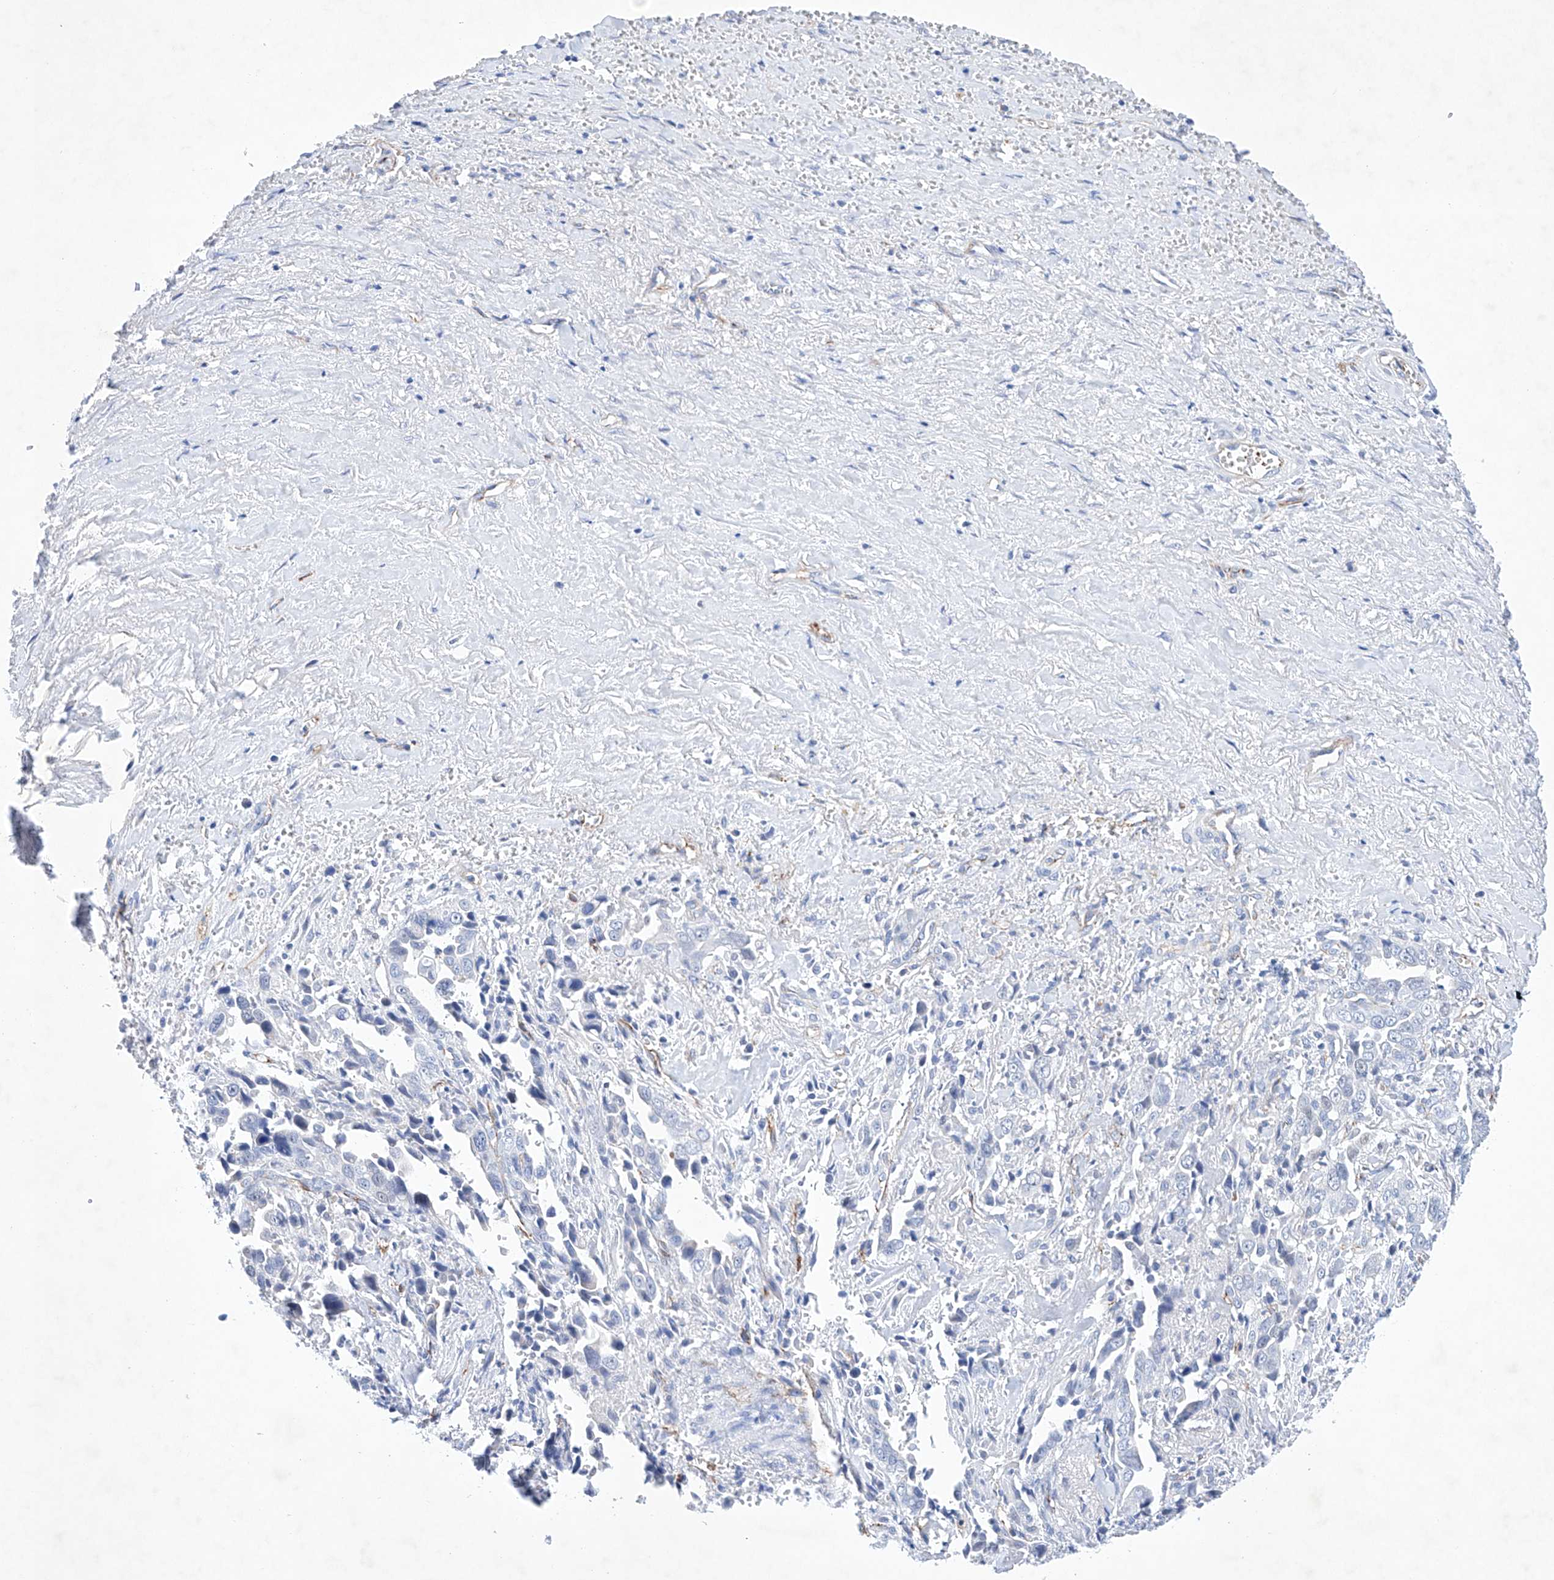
{"staining": {"intensity": "negative", "quantity": "none", "location": "none"}, "tissue": "liver cancer", "cell_type": "Tumor cells", "image_type": "cancer", "snomed": [{"axis": "morphology", "description": "Cholangiocarcinoma"}, {"axis": "topography", "description": "Liver"}], "caption": "High magnification brightfield microscopy of liver cancer (cholangiocarcinoma) stained with DAB (brown) and counterstained with hematoxylin (blue): tumor cells show no significant positivity.", "gene": "ETV7", "patient": {"sex": "female", "age": 79}}